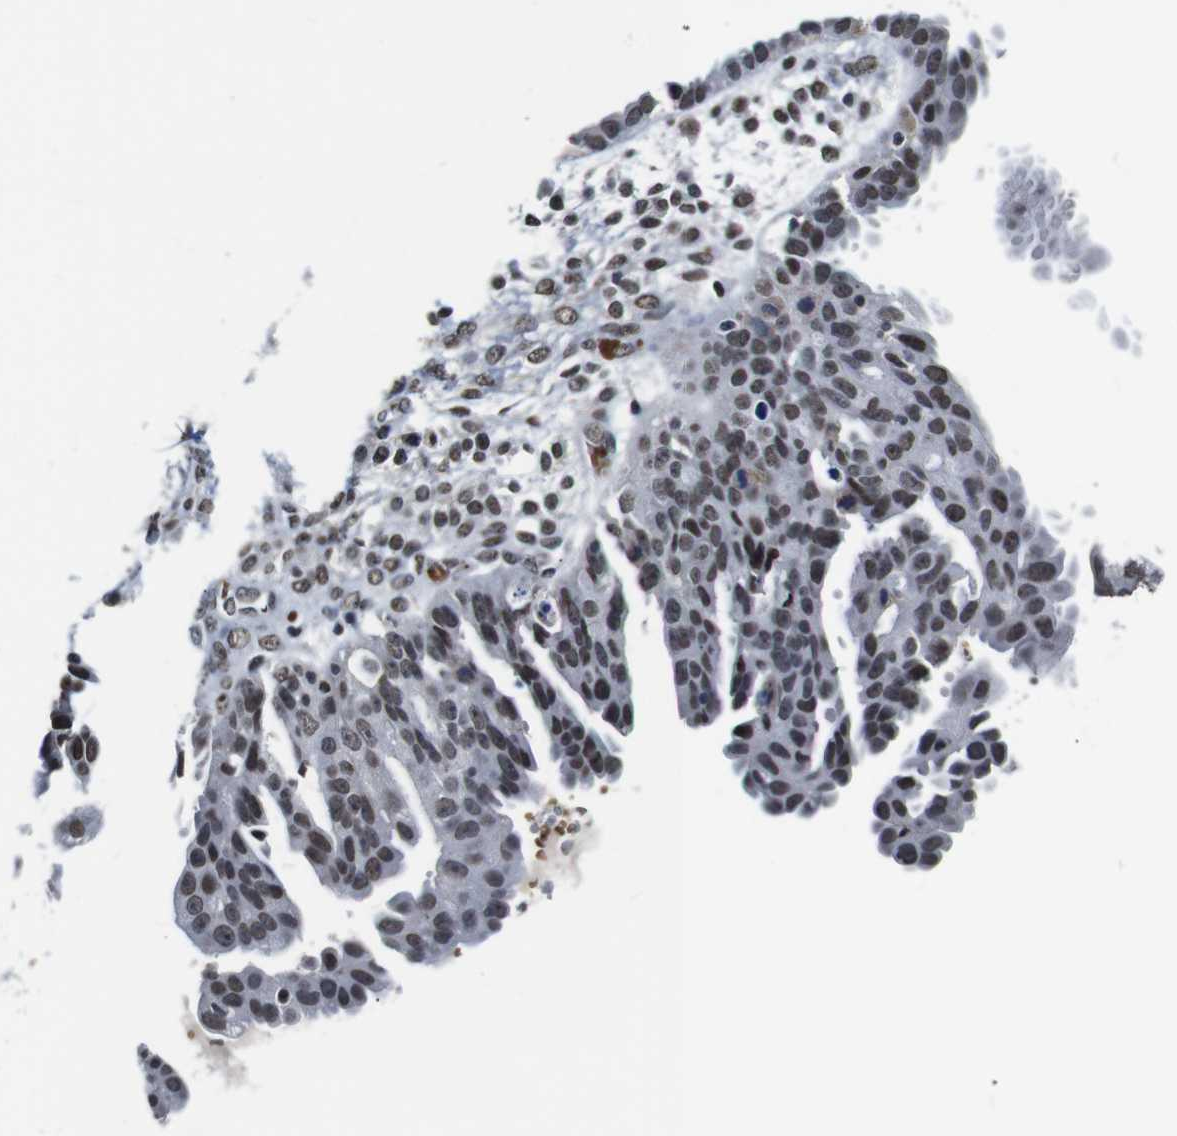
{"staining": {"intensity": "moderate", "quantity": ">75%", "location": "nuclear"}, "tissue": "ovarian cancer", "cell_type": "Tumor cells", "image_type": "cancer", "snomed": [{"axis": "morphology", "description": "Cystadenocarcinoma, serous, NOS"}, {"axis": "topography", "description": "Ovary"}], "caption": "Ovarian cancer stained with a brown dye exhibits moderate nuclear positive positivity in approximately >75% of tumor cells.", "gene": "ILDR2", "patient": {"sex": "female", "age": 58}}